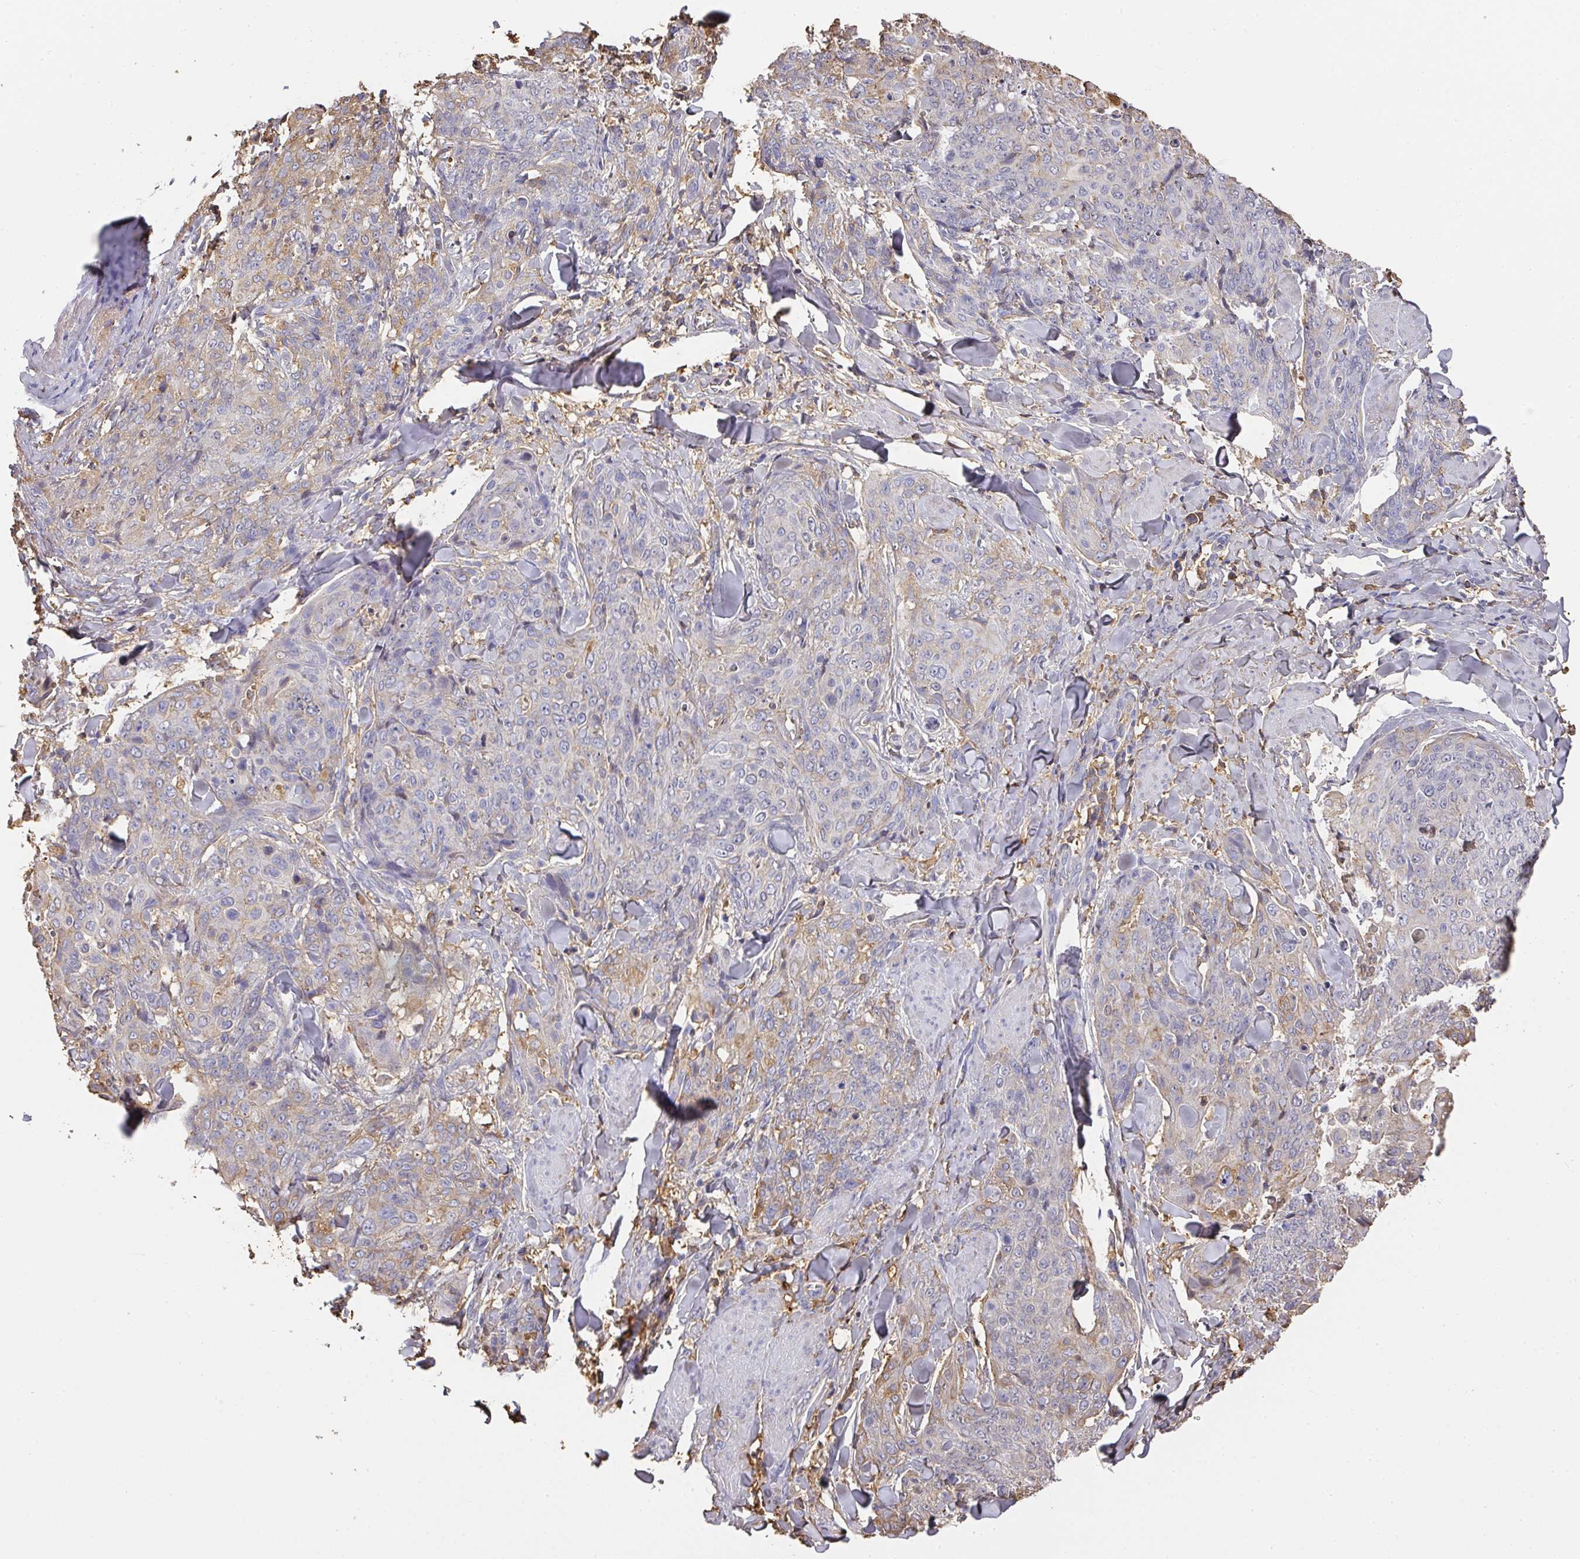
{"staining": {"intensity": "weak", "quantity": "<25%", "location": "cytoplasmic/membranous"}, "tissue": "skin cancer", "cell_type": "Tumor cells", "image_type": "cancer", "snomed": [{"axis": "morphology", "description": "Squamous cell carcinoma, NOS"}, {"axis": "topography", "description": "Skin"}, {"axis": "topography", "description": "Vulva"}], "caption": "IHC image of neoplastic tissue: skin cancer stained with DAB shows no significant protein positivity in tumor cells.", "gene": "ALB", "patient": {"sex": "female", "age": 85}}